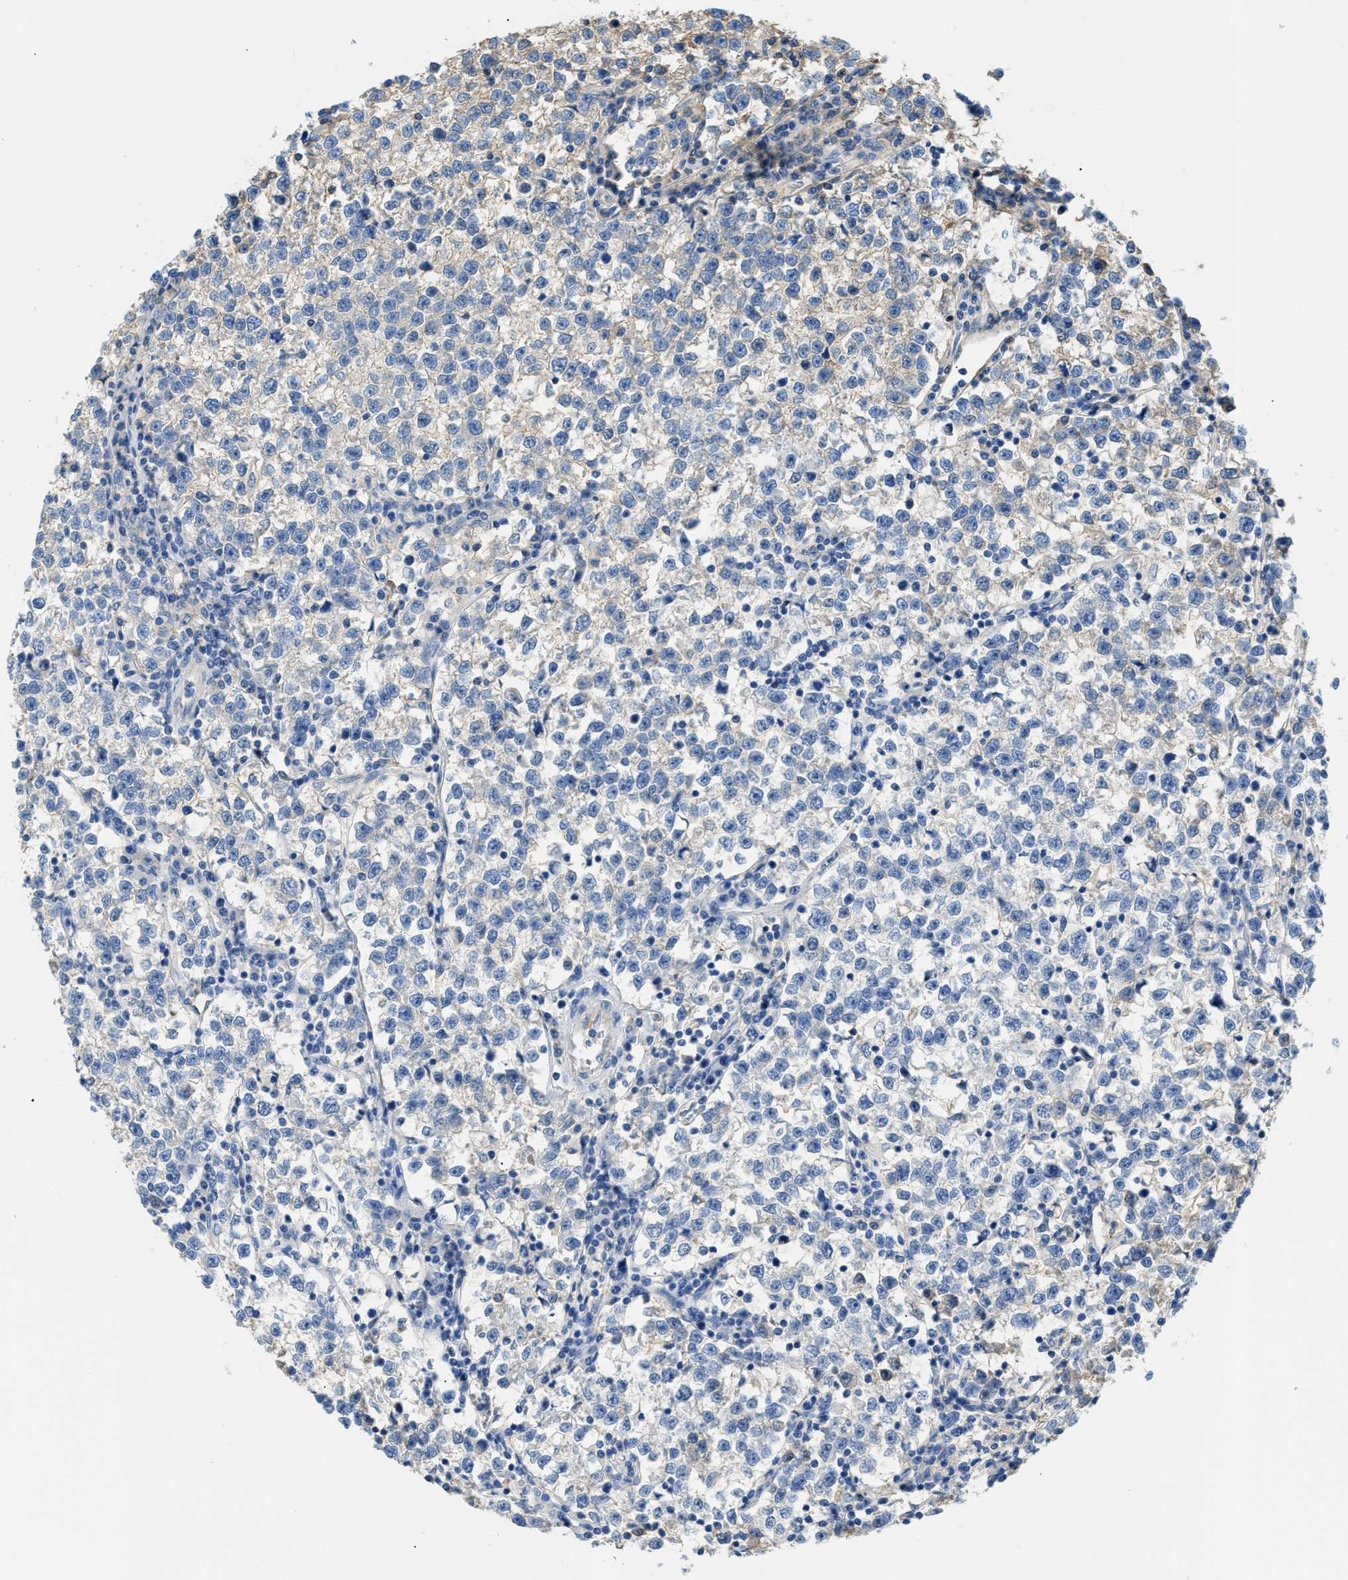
{"staining": {"intensity": "weak", "quantity": "<25%", "location": "cytoplasmic/membranous"}, "tissue": "testis cancer", "cell_type": "Tumor cells", "image_type": "cancer", "snomed": [{"axis": "morphology", "description": "Normal tissue, NOS"}, {"axis": "morphology", "description": "Seminoma, NOS"}, {"axis": "topography", "description": "Testis"}], "caption": "There is no significant positivity in tumor cells of testis cancer.", "gene": "CFI", "patient": {"sex": "male", "age": 43}}